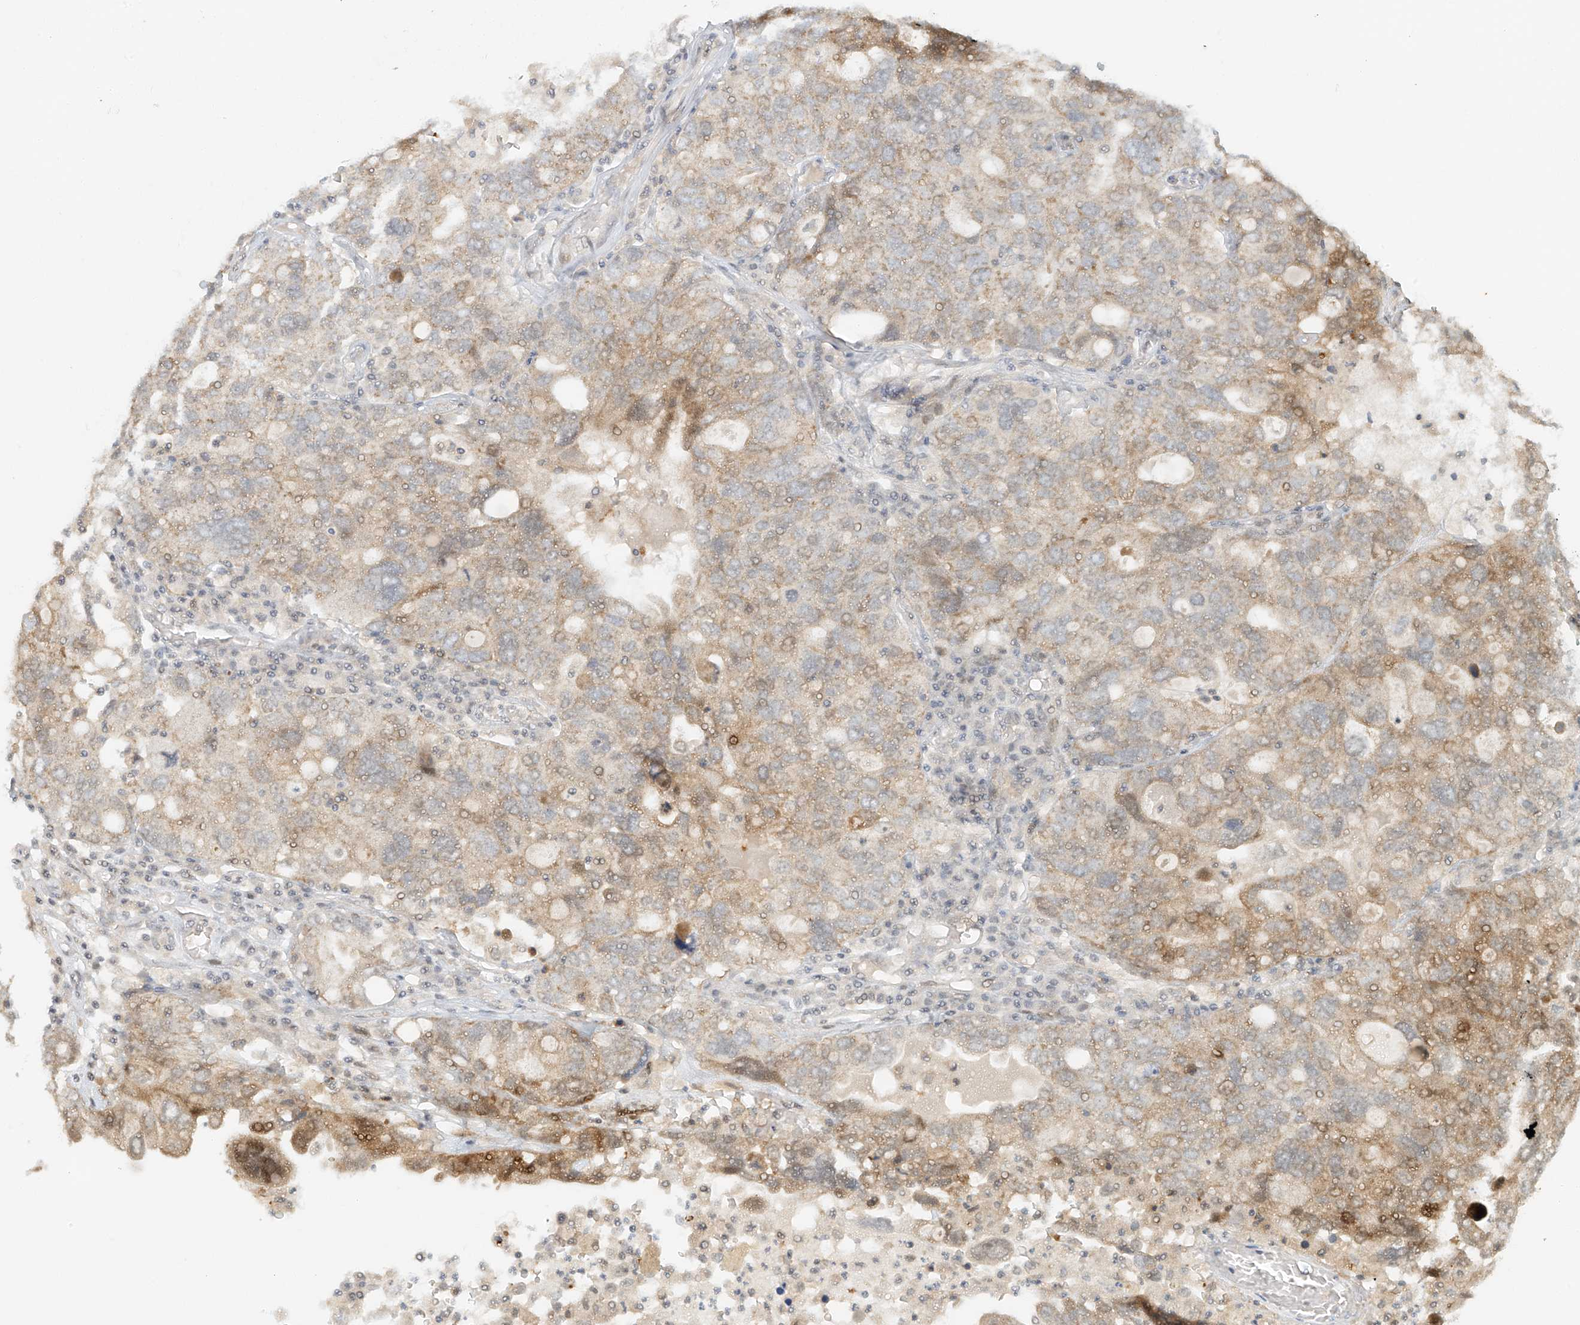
{"staining": {"intensity": "moderate", "quantity": "25%-75%", "location": "cytoplasmic/membranous"}, "tissue": "ovarian cancer", "cell_type": "Tumor cells", "image_type": "cancer", "snomed": [{"axis": "morphology", "description": "Carcinoma, endometroid"}, {"axis": "topography", "description": "Ovary"}], "caption": "Ovarian cancer (endometroid carcinoma) stained with a brown dye exhibits moderate cytoplasmic/membranous positive staining in about 25%-75% of tumor cells.", "gene": "MIPEP", "patient": {"sex": "female", "age": 62}}